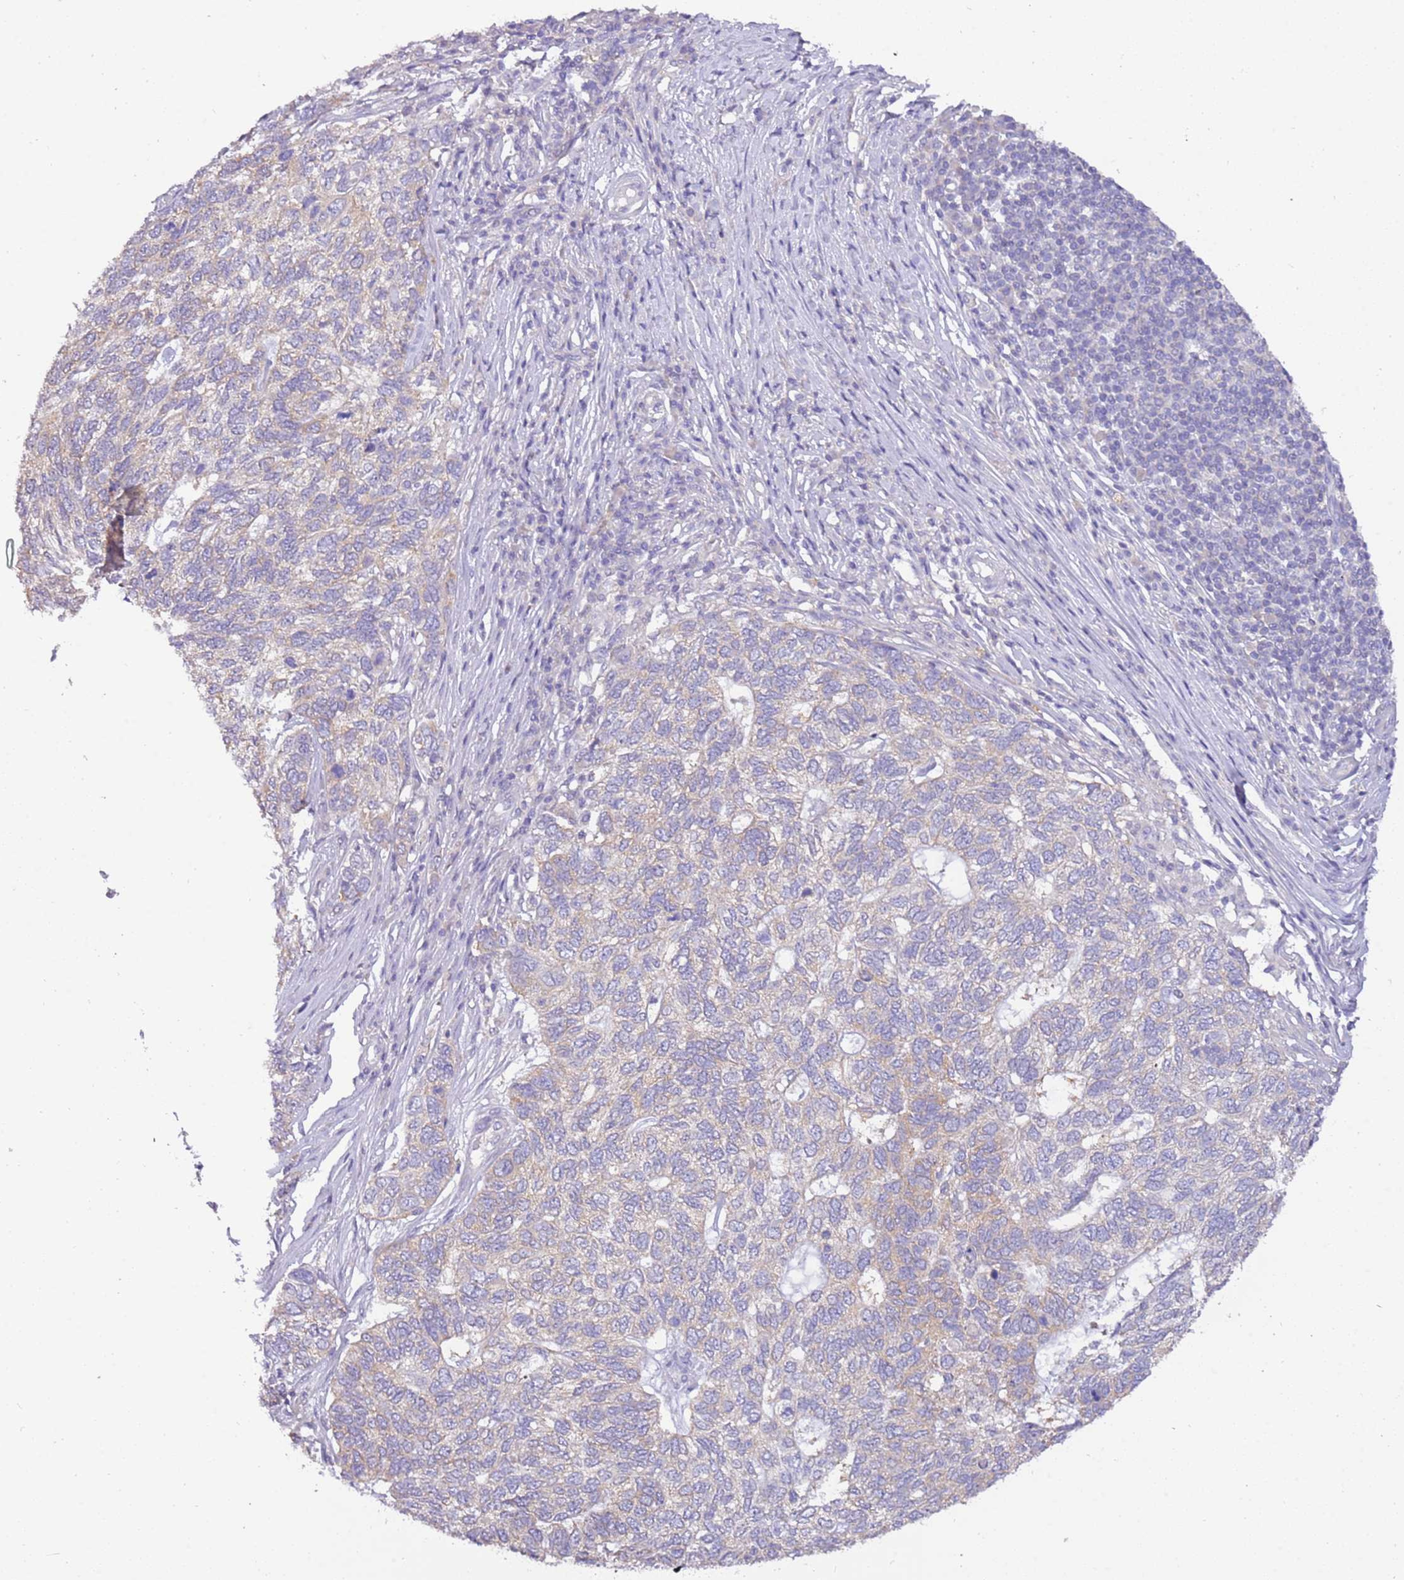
{"staining": {"intensity": "negative", "quantity": "none", "location": "none"}, "tissue": "skin cancer", "cell_type": "Tumor cells", "image_type": "cancer", "snomed": [{"axis": "morphology", "description": "Basal cell carcinoma"}, {"axis": "topography", "description": "Skin"}], "caption": "The histopathology image reveals no staining of tumor cells in skin cancer.", "gene": "STIP1", "patient": {"sex": "female", "age": 65}}